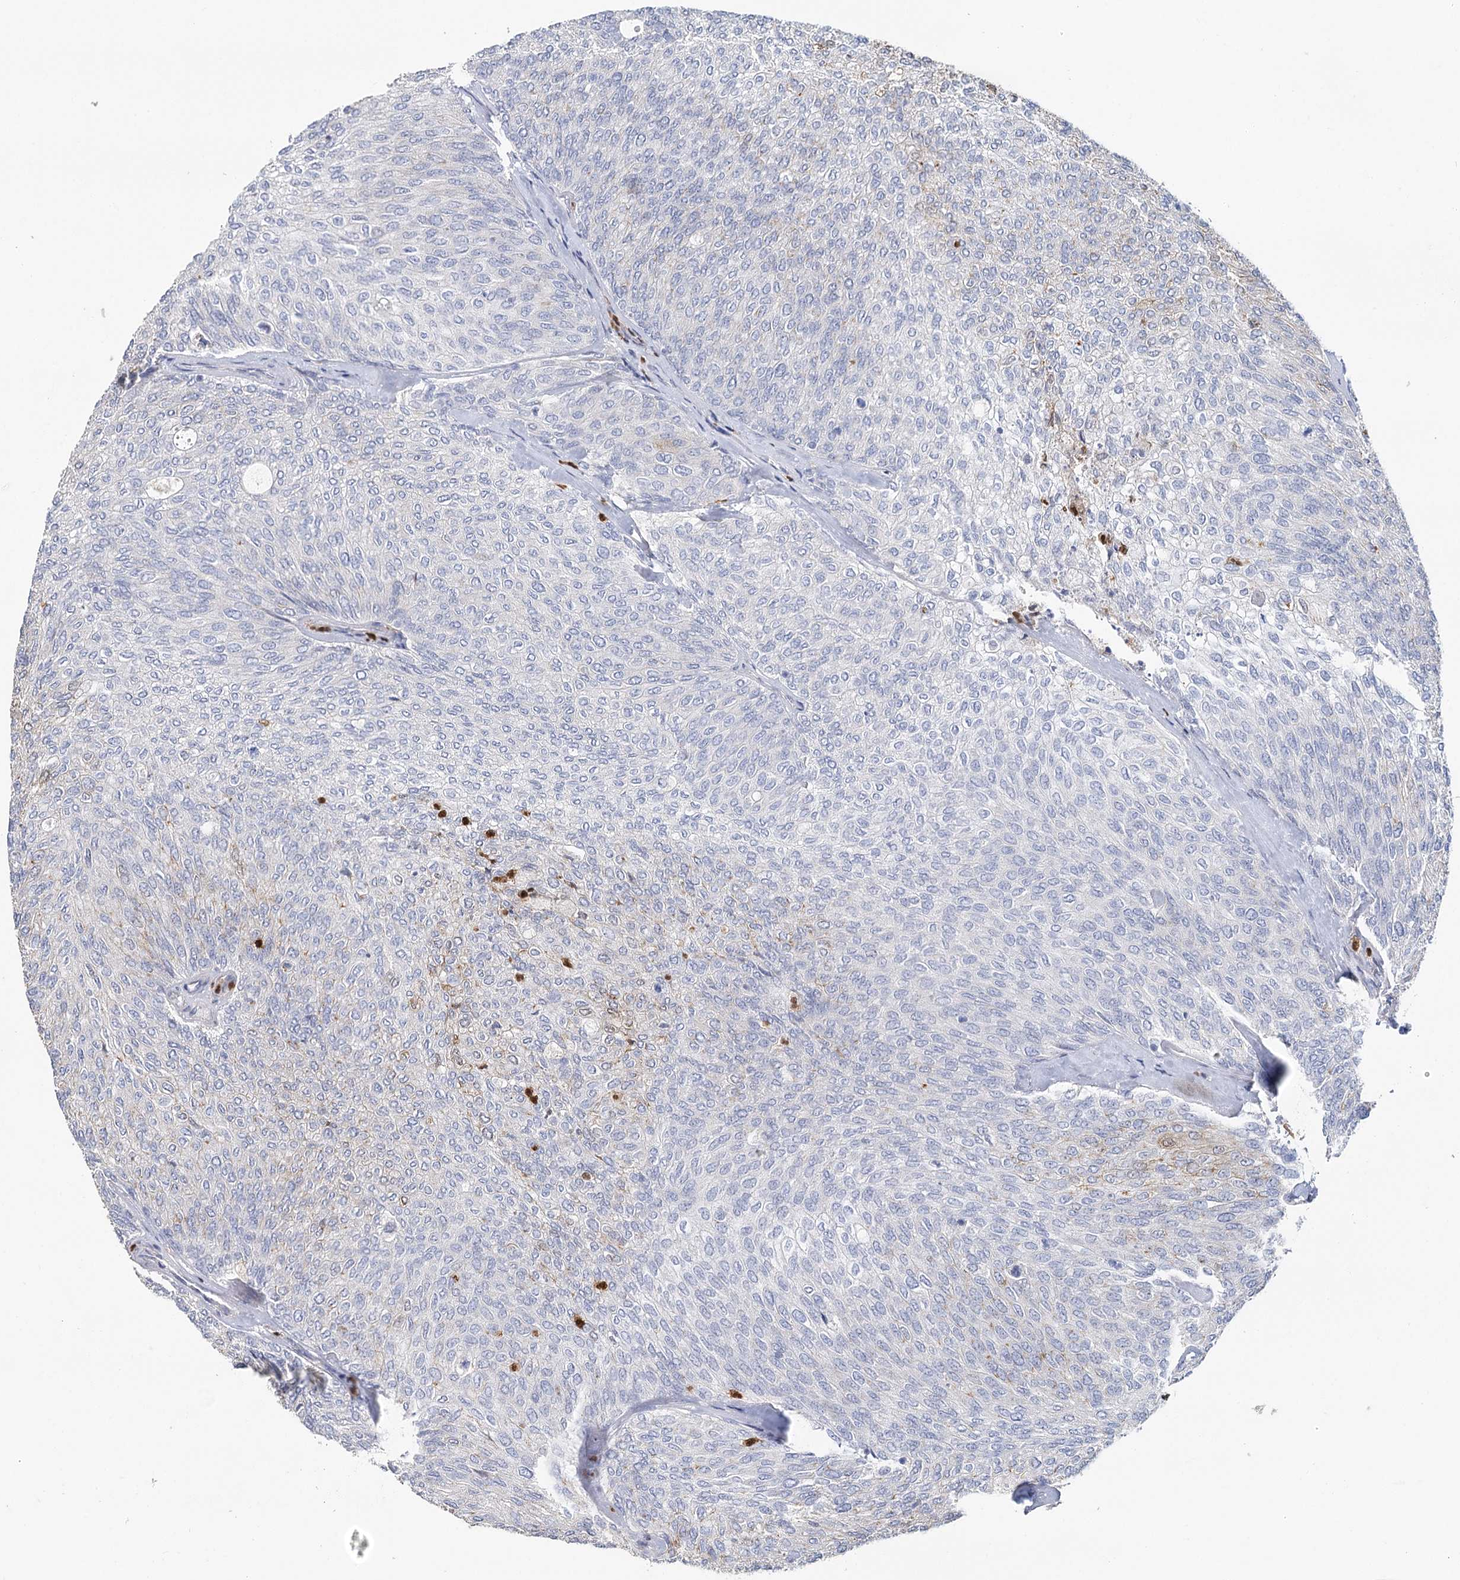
{"staining": {"intensity": "negative", "quantity": "none", "location": "none"}, "tissue": "urothelial cancer", "cell_type": "Tumor cells", "image_type": "cancer", "snomed": [{"axis": "morphology", "description": "Urothelial carcinoma, Low grade"}, {"axis": "topography", "description": "Urinary bladder"}], "caption": "The IHC micrograph has no significant positivity in tumor cells of urothelial carcinoma (low-grade) tissue.", "gene": "EPB41L5", "patient": {"sex": "female", "age": 79}}